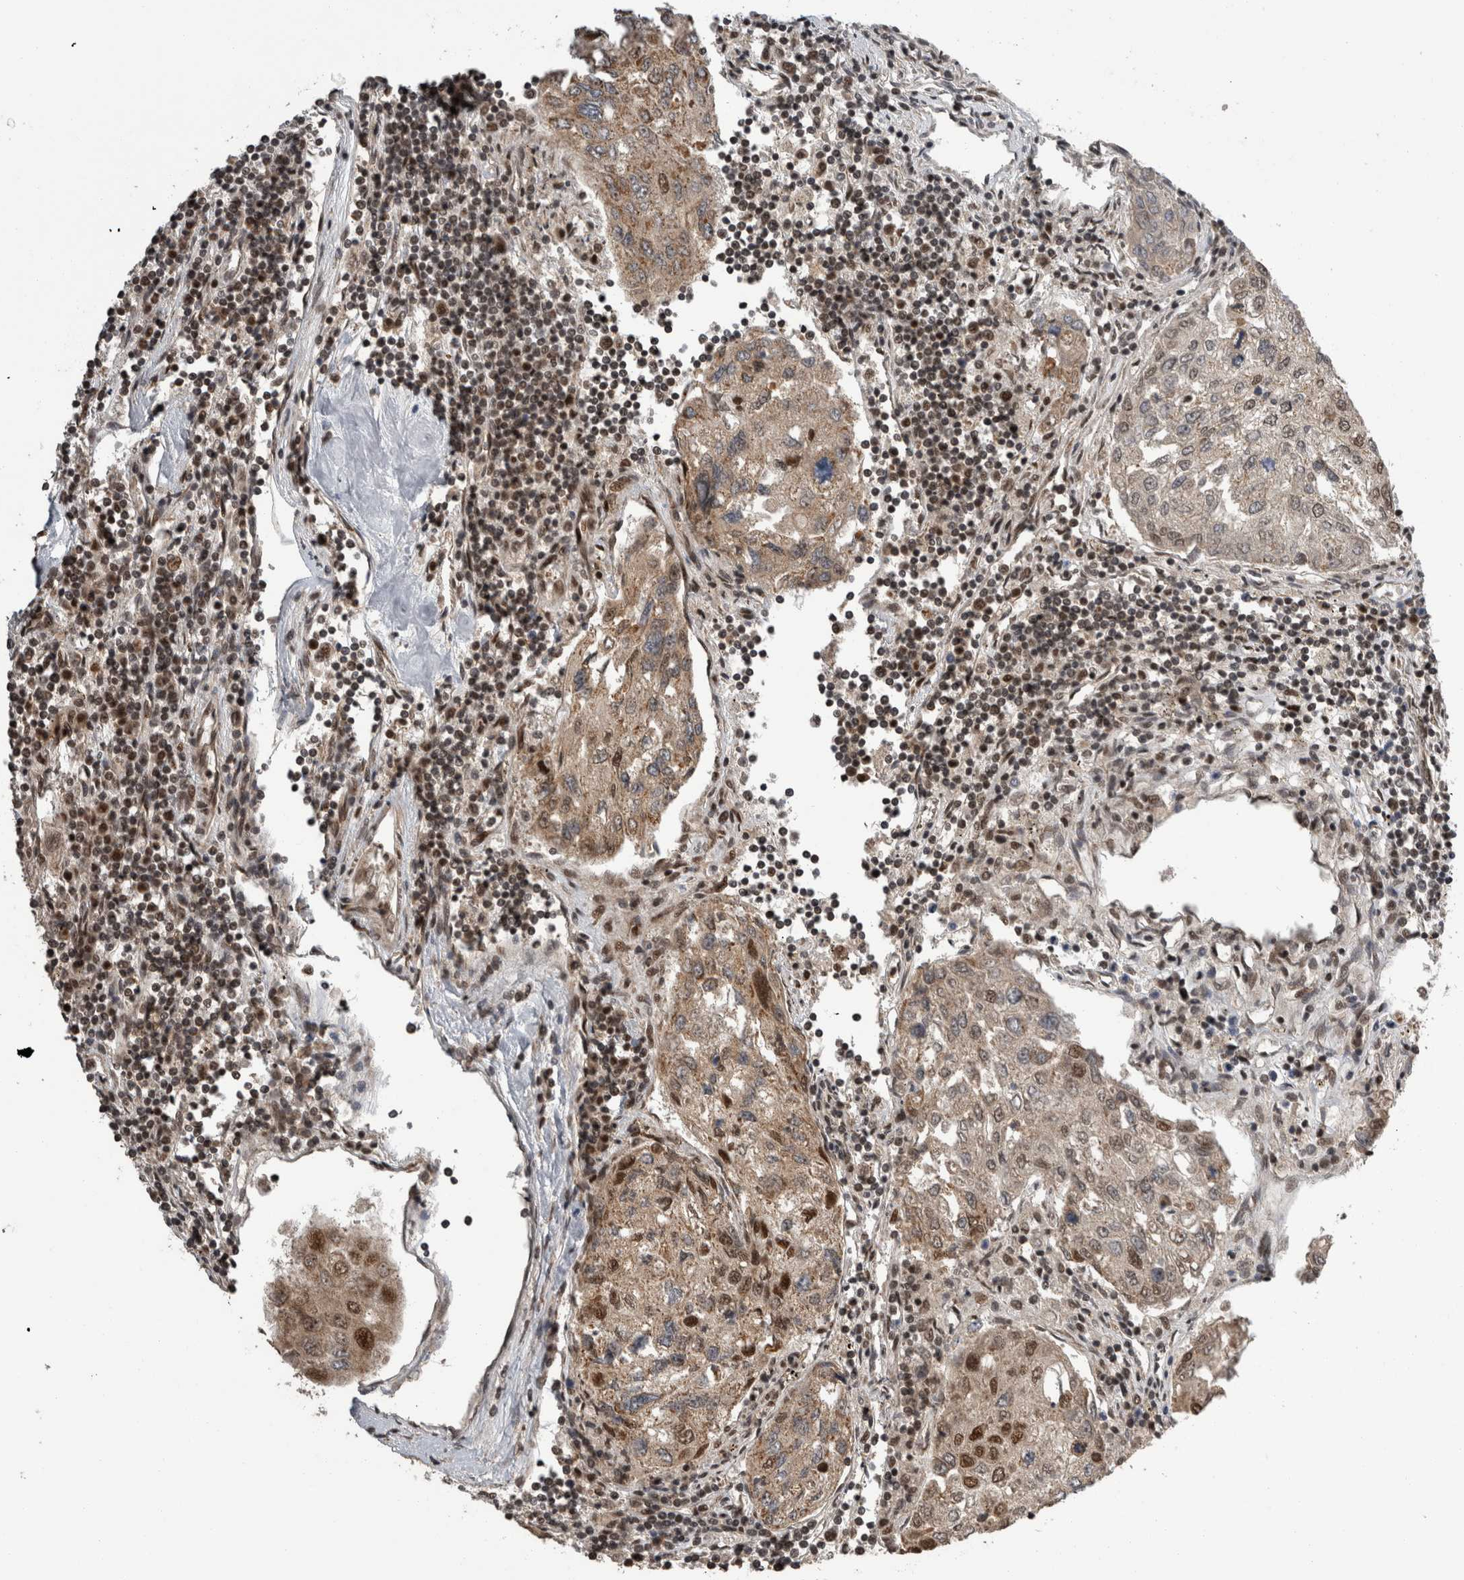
{"staining": {"intensity": "moderate", "quantity": "<25%", "location": "nuclear"}, "tissue": "urothelial cancer", "cell_type": "Tumor cells", "image_type": "cancer", "snomed": [{"axis": "morphology", "description": "Urothelial carcinoma, High grade"}, {"axis": "topography", "description": "Lymph node"}, {"axis": "topography", "description": "Urinary bladder"}], "caption": "Human urothelial carcinoma (high-grade) stained for a protein (brown) shows moderate nuclear positive staining in about <25% of tumor cells.", "gene": "CPSF2", "patient": {"sex": "male", "age": 51}}